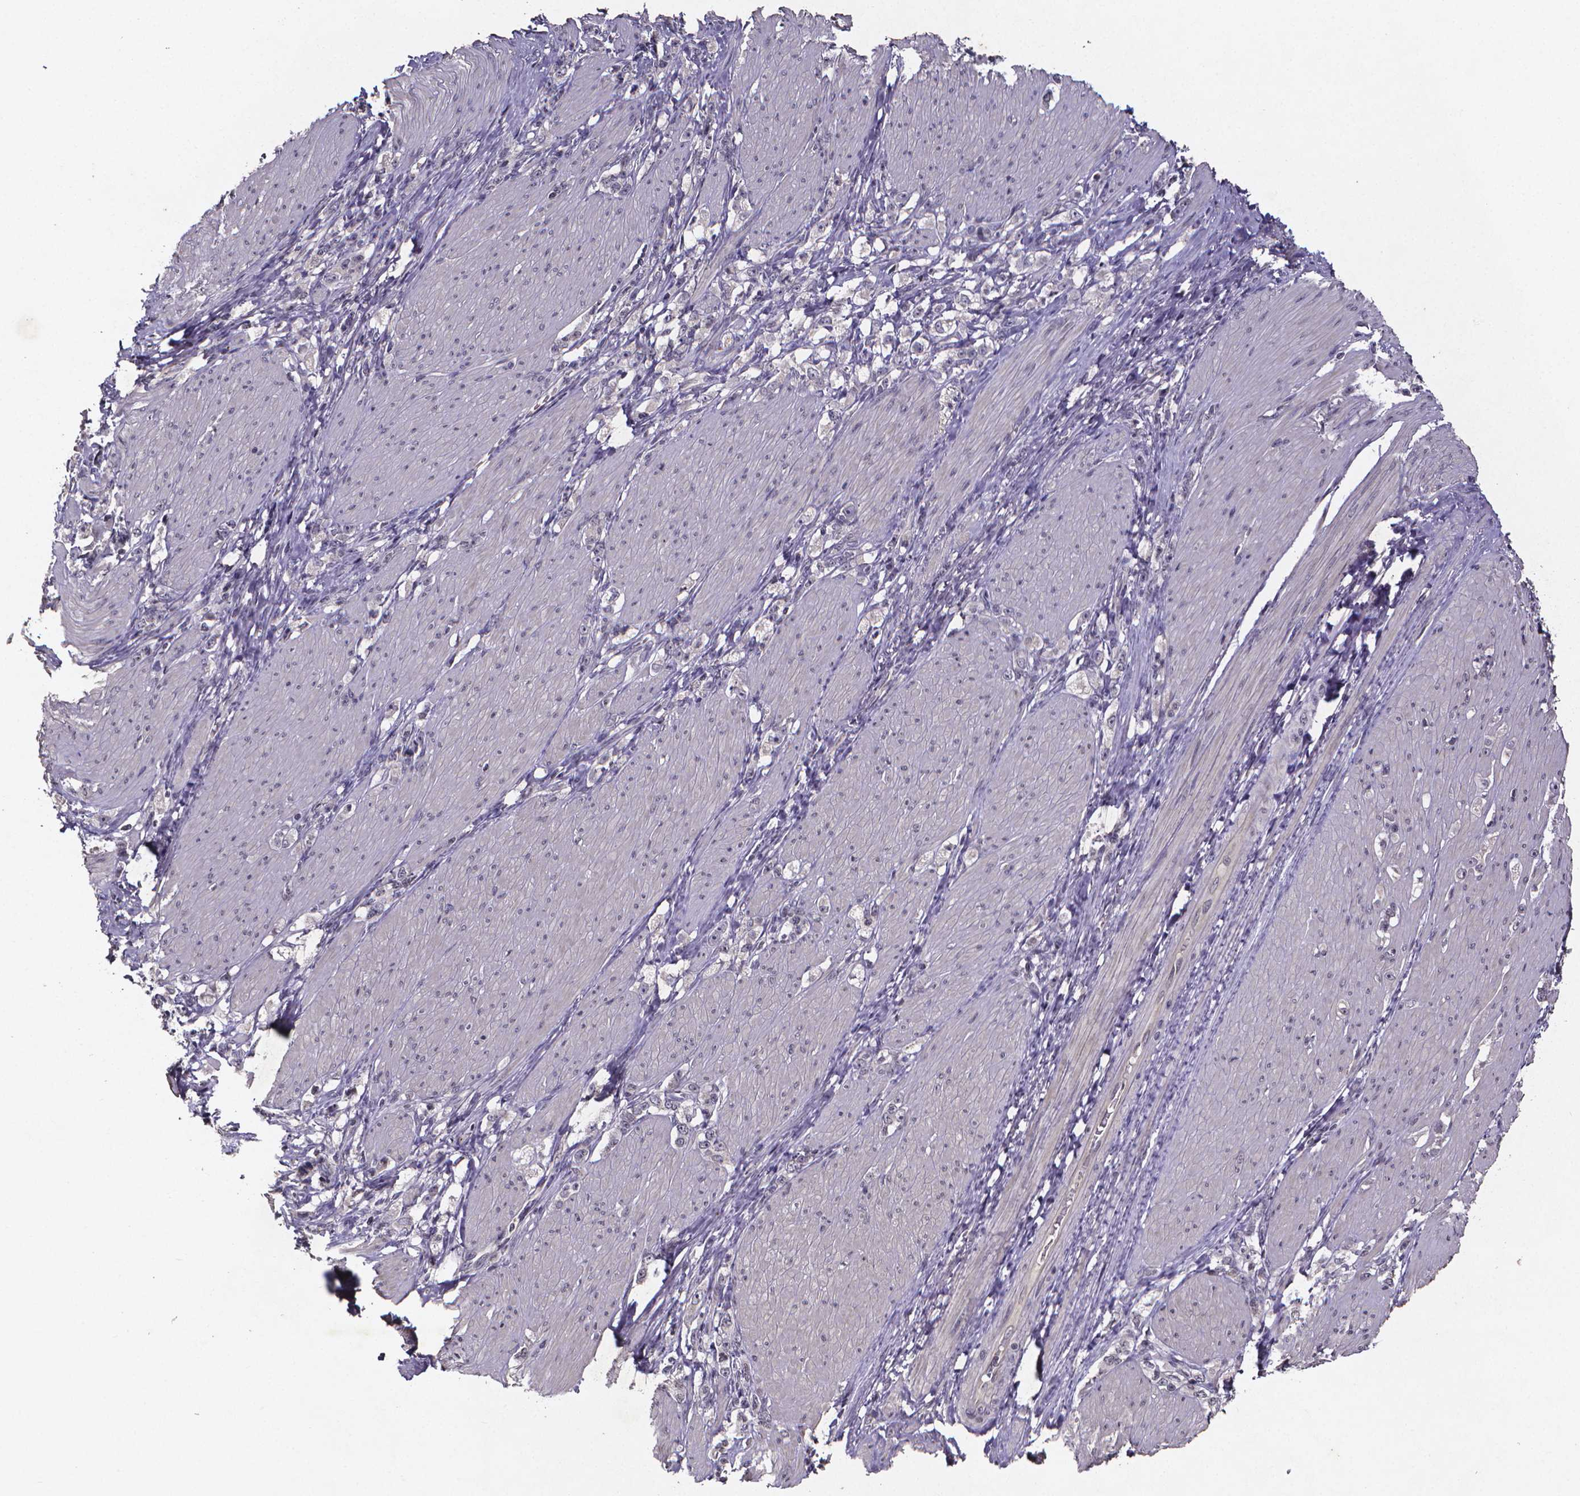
{"staining": {"intensity": "negative", "quantity": "none", "location": "none"}, "tissue": "stomach cancer", "cell_type": "Tumor cells", "image_type": "cancer", "snomed": [{"axis": "morphology", "description": "Adenocarcinoma, NOS"}, {"axis": "topography", "description": "Stomach, lower"}], "caption": "Human stomach adenocarcinoma stained for a protein using immunohistochemistry reveals no staining in tumor cells.", "gene": "TP73", "patient": {"sex": "male", "age": 88}}